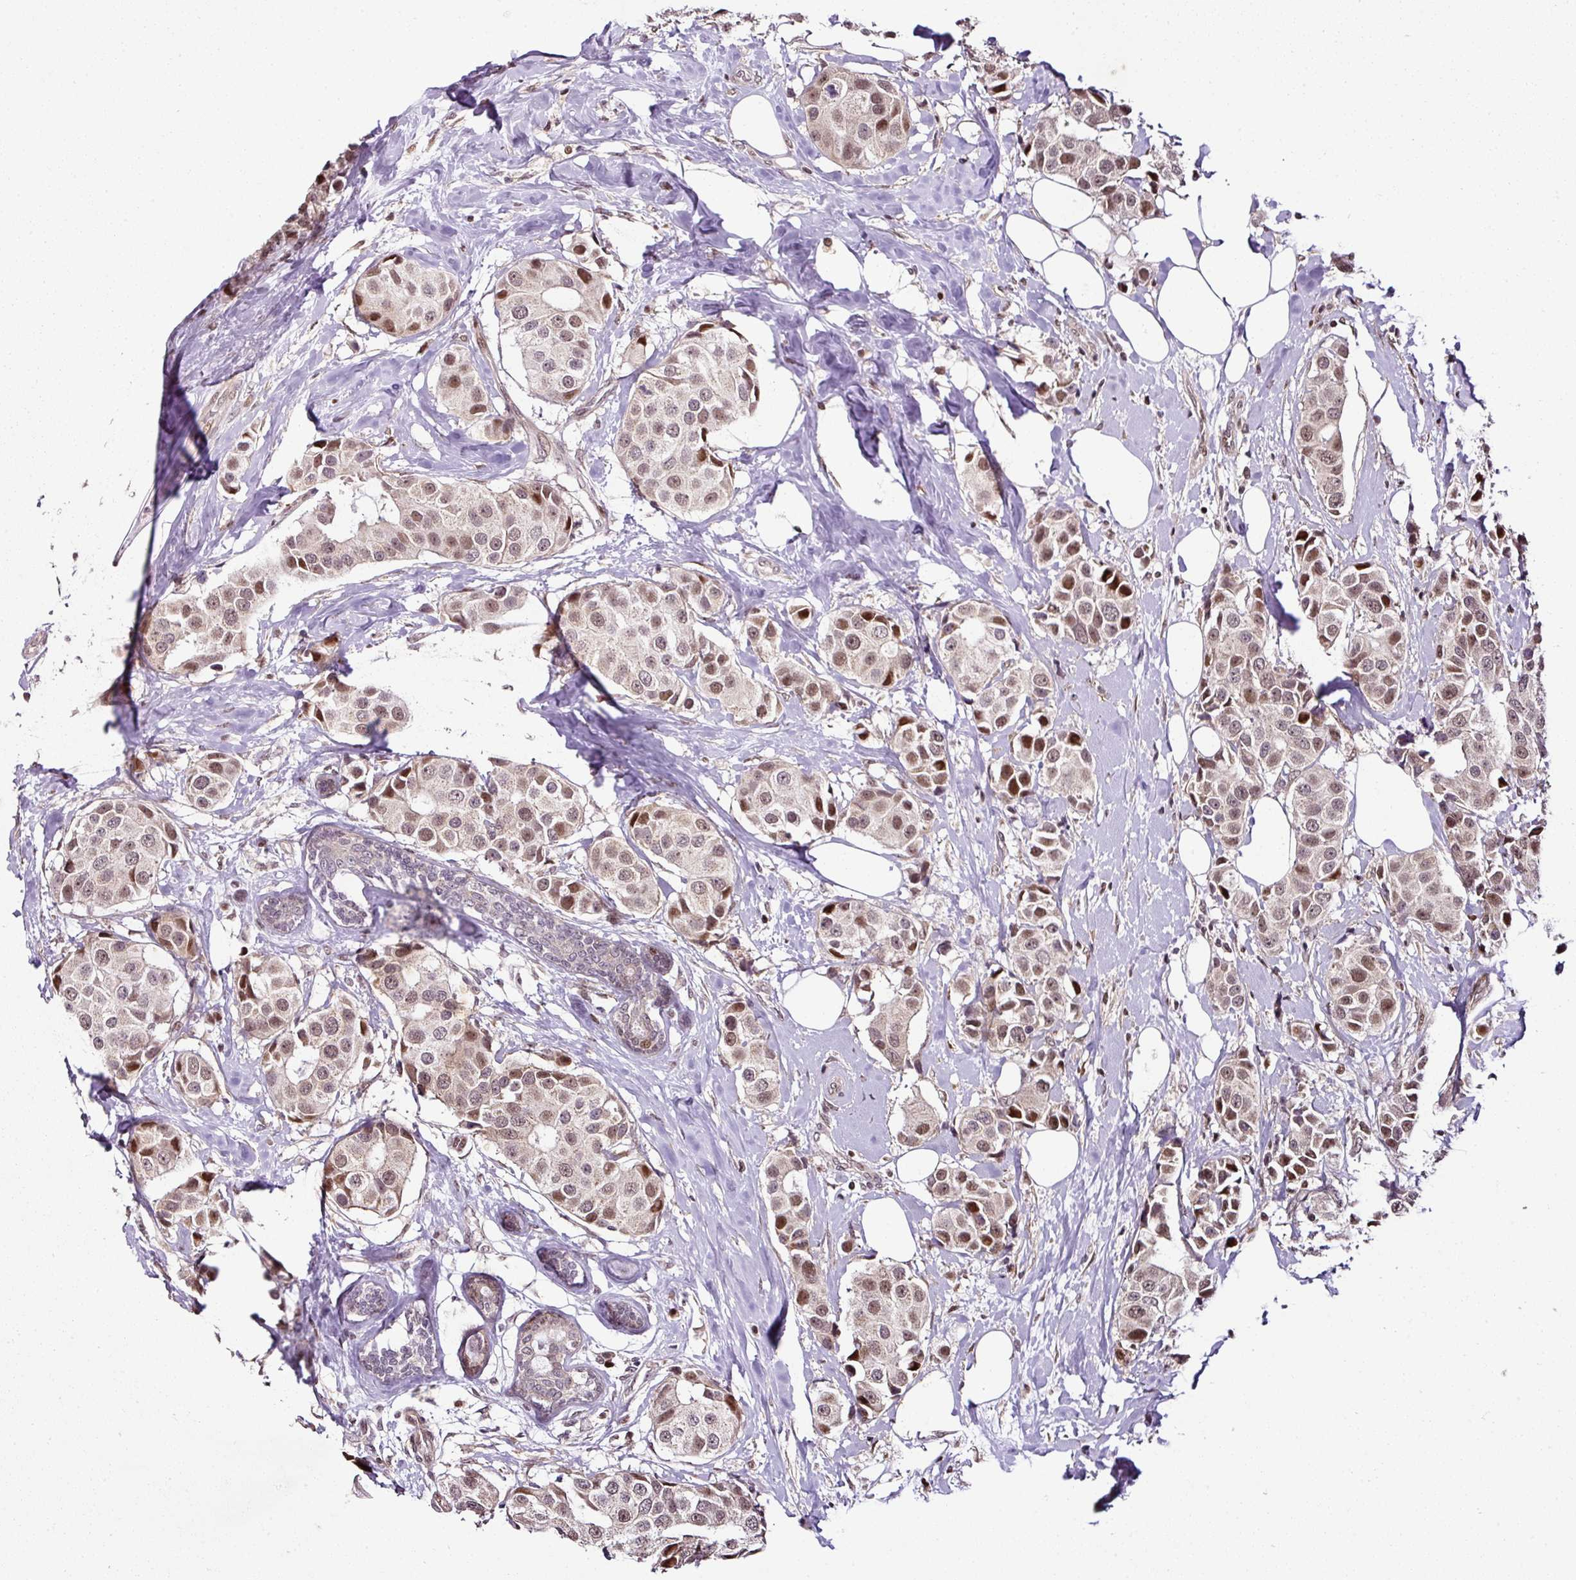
{"staining": {"intensity": "weak", "quantity": ">75%", "location": "nuclear"}, "tissue": "breast cancer", "cell_type": "Tumor cells", "image_type": "cancer", "snomed": [{"axis": "morphology", "description": "Normal tissue, NOS"}, {"axis": "morphology", "description": "Duct carcinoma"}, {"axis": "topography", "description": "Breast"}], "caption": "Breast intraductal carcinoma stained with a protein marker displays weak staining in tumor cells.", "gene": "COPRS", "patient": {"sex": "female", "age": 39}}